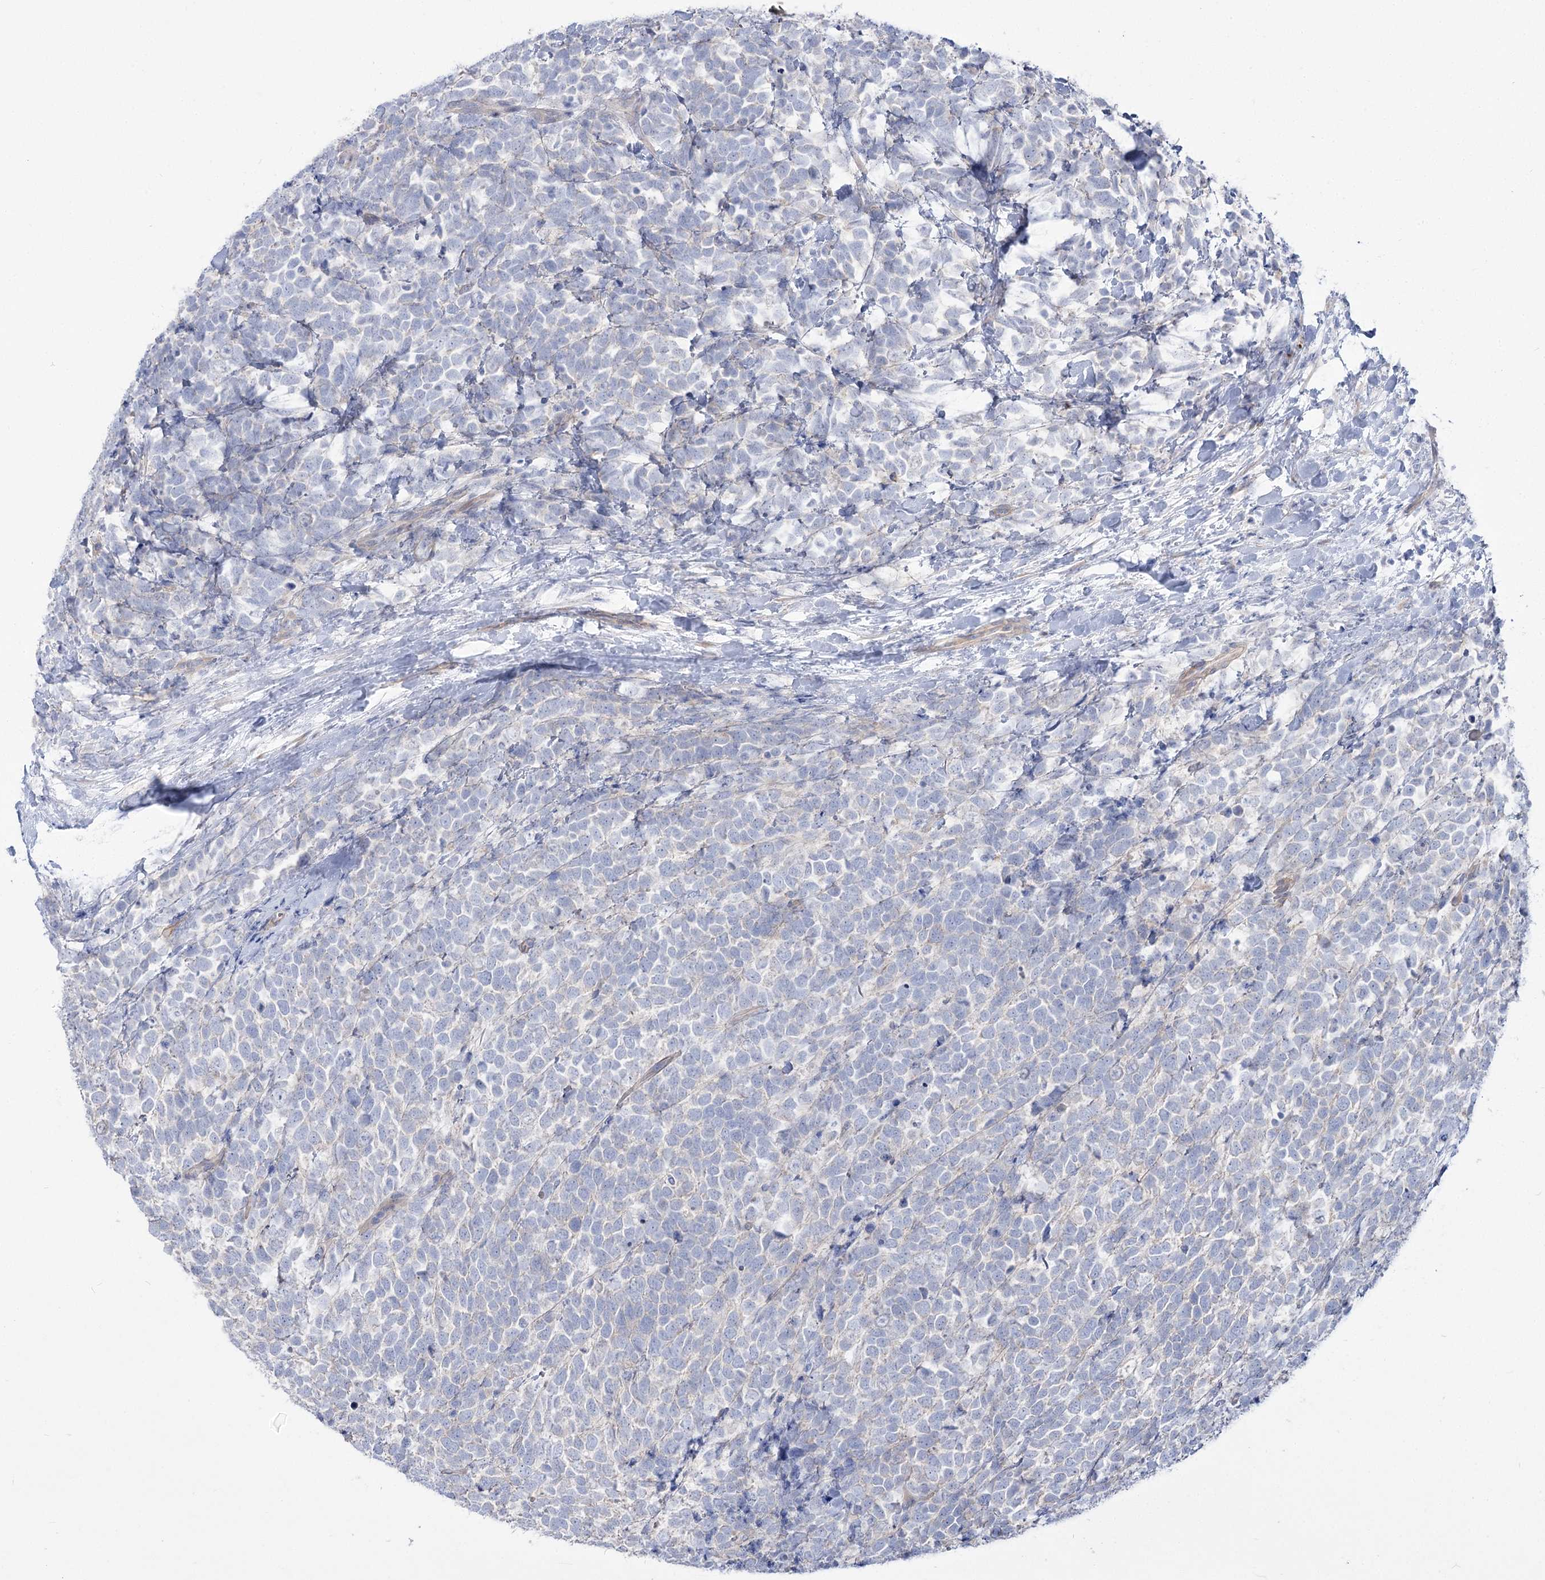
{"staining": {"intensity": "negative", "quantity": "none", "location": "none"}, "tissue": "urothelial cancer", "cell_type": "Tumor cells", "image_type": "cancer", "snomed": [{"axis": "morphology", "description": "Urothelial carcinoma, High grade"}, {"axis": "topography", "description": "Urinary bladder"}], "caption": "There is no significant positivity in tumor cells of urothelial carcinoma (high-grade).", "gene": "SUOX", "patient": {"sex": "female", "age": 82}}